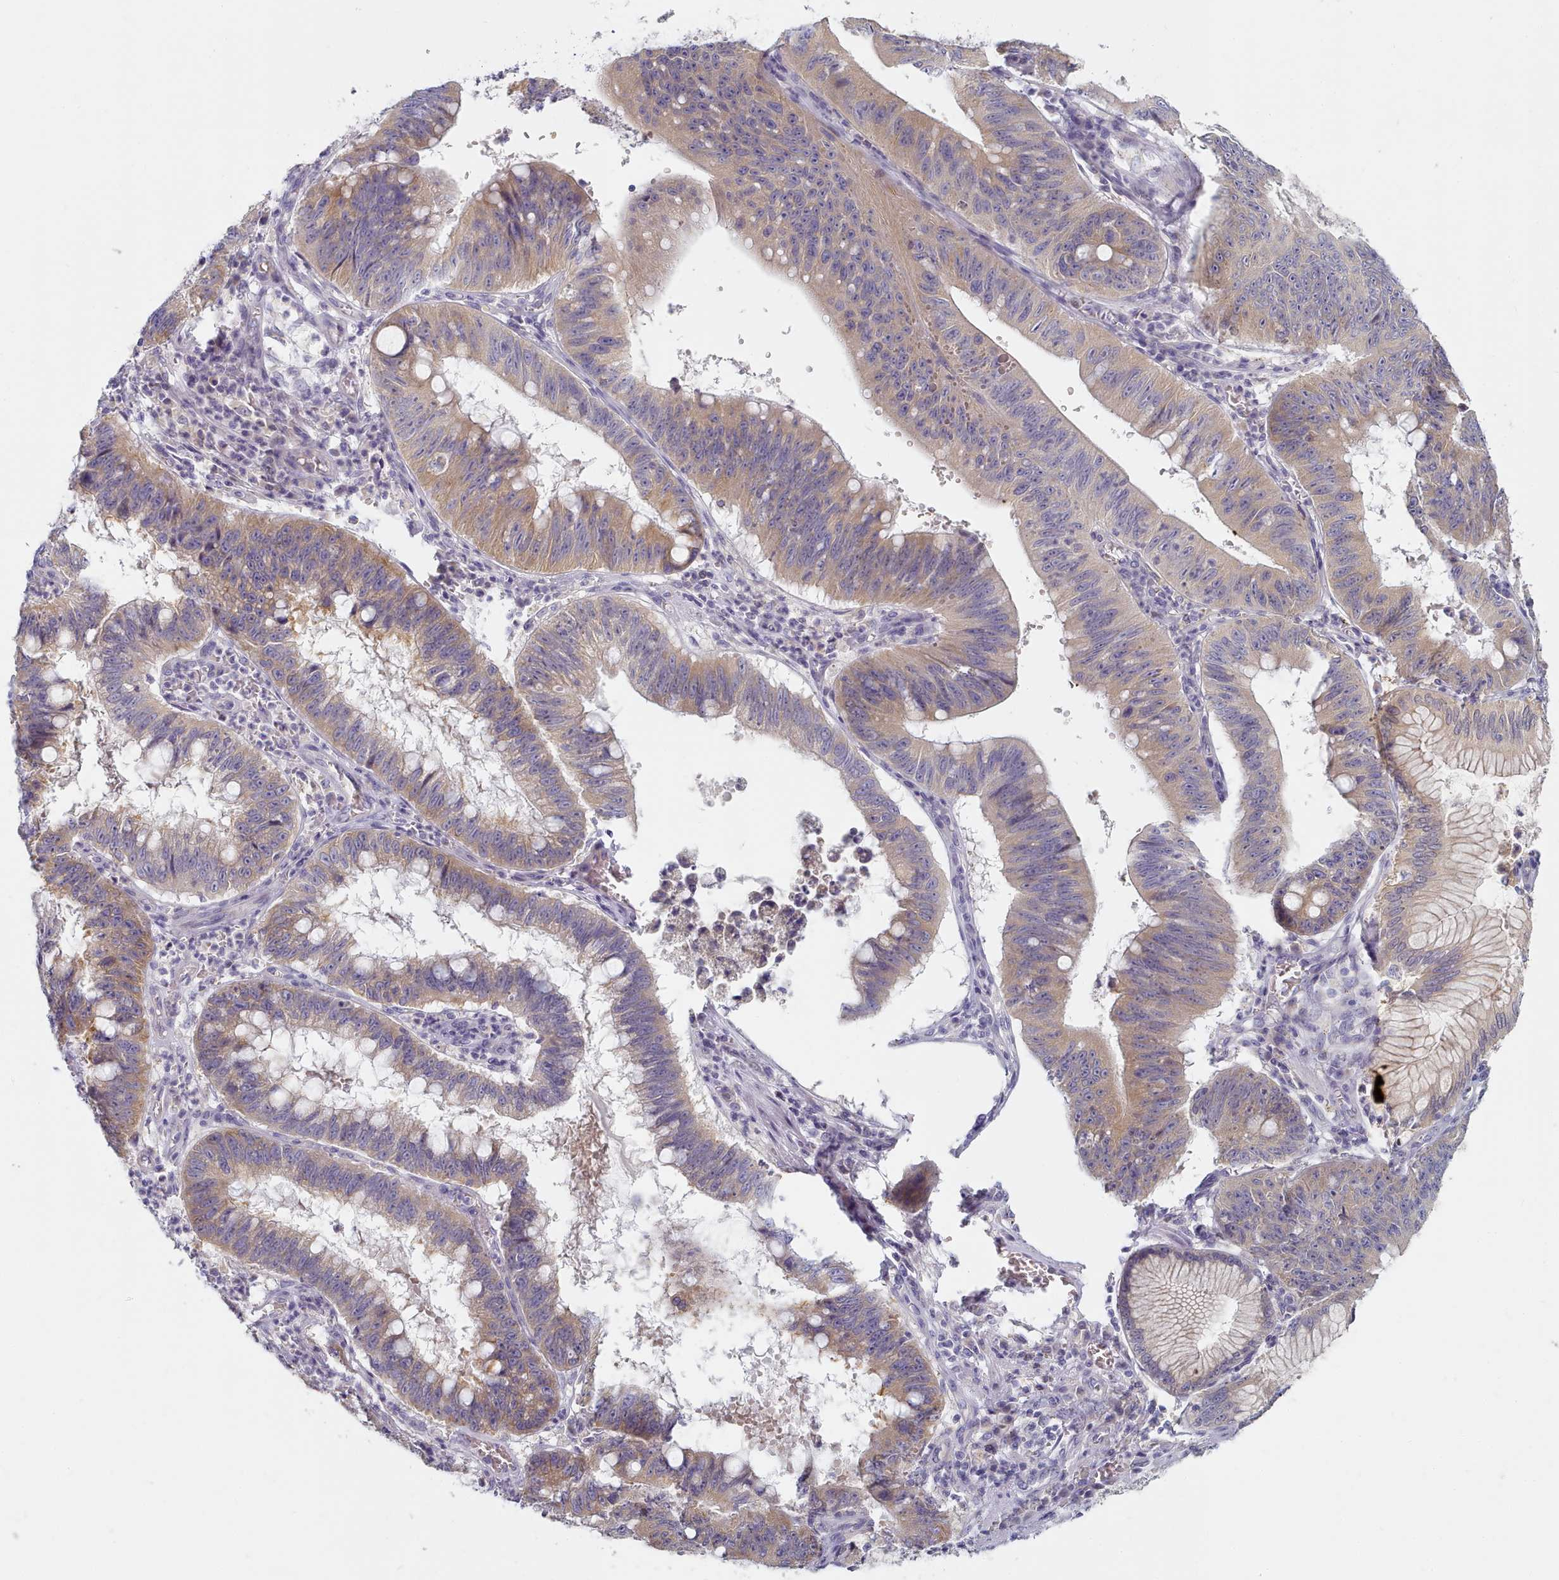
{"staining": {"intensity": "moderate", "quantity": ">75%", "location": "cytoplasmic/membranous"}, "tissue": "stomach cancer", "cell_type": "Tumor cells", "image_type": "cancer", "snomed": [{"axis": "morphology", "description": "Adenocarcinoma, NOS"}, {"axis": "topography", "description": "Stomach"}], "caption": "Stomach cancer (adenocarcinoma) stained with DAB (3,3'-diaminobenzidine) immunohistochemistry (IHC) displays medium levels of moderate cytoplasmic/membranous expression in approximately >75% of tumor cells.", "gene": "TYW1B", "patient": {"sex": "male", "age": 59}}